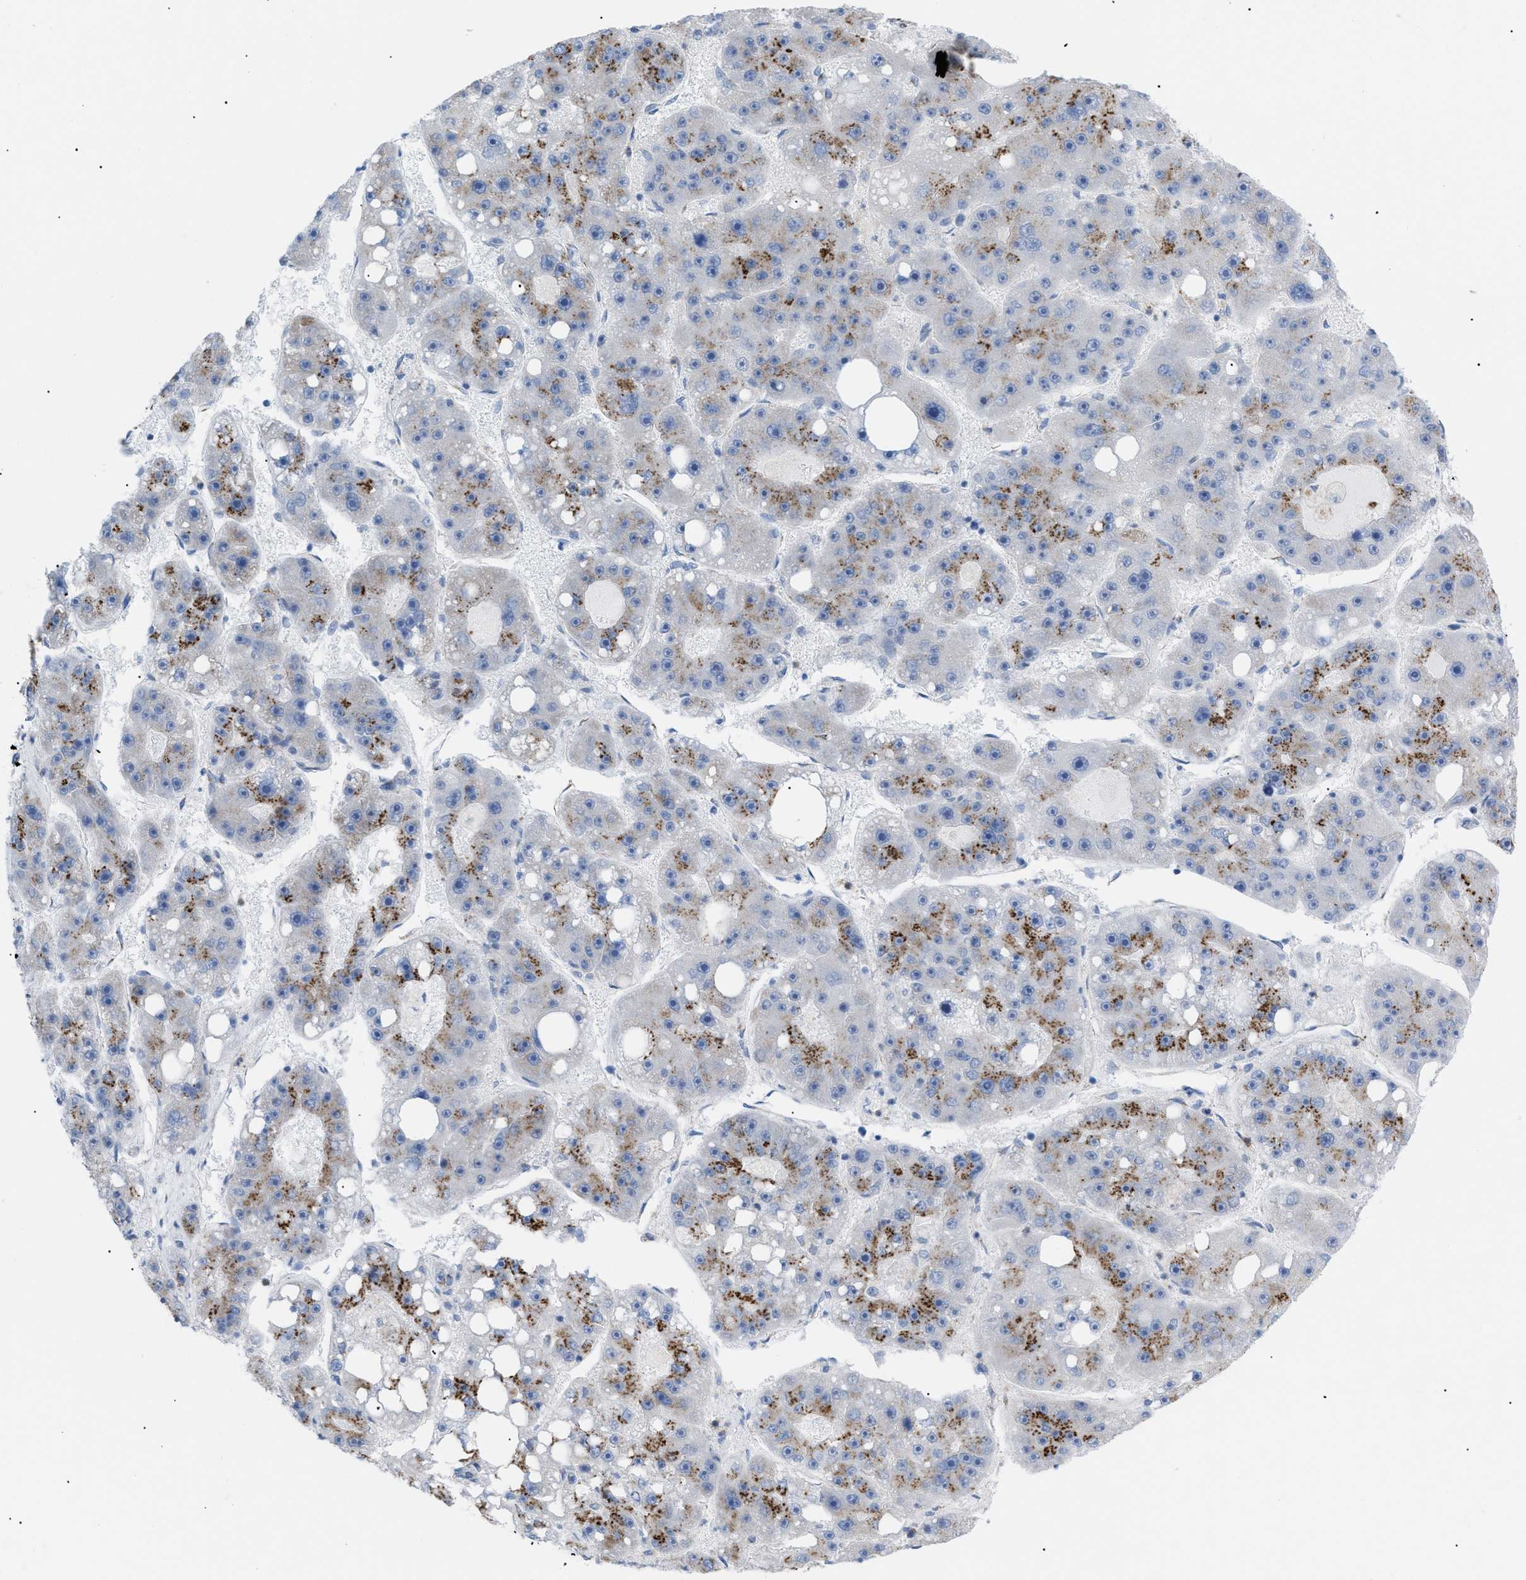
{"staining": {"intensity": "moderate", "quantity": "25%-75%", "location": "cytoplasmic/membranous"}, "tissue": "liver cancer", "cell_type": "Tumor cells", "image_type": "cancer", "snomed": [{"axis": "morphology", "description": "Carcinoma, Hepatocellular, NOS"}, {"axis": "topography", "description": "Liver"}], "caption": "This image demonstrates hepatocellular carcinoma (liver) stained with IHC to label a protein in brown. The cytoplasmic/membranous of tumor cells show moderate positivity for the protein. Nuclei are counter-stained blue.", "gene": "TMEM17", "patient": {"sex": "female", "age": 61}}